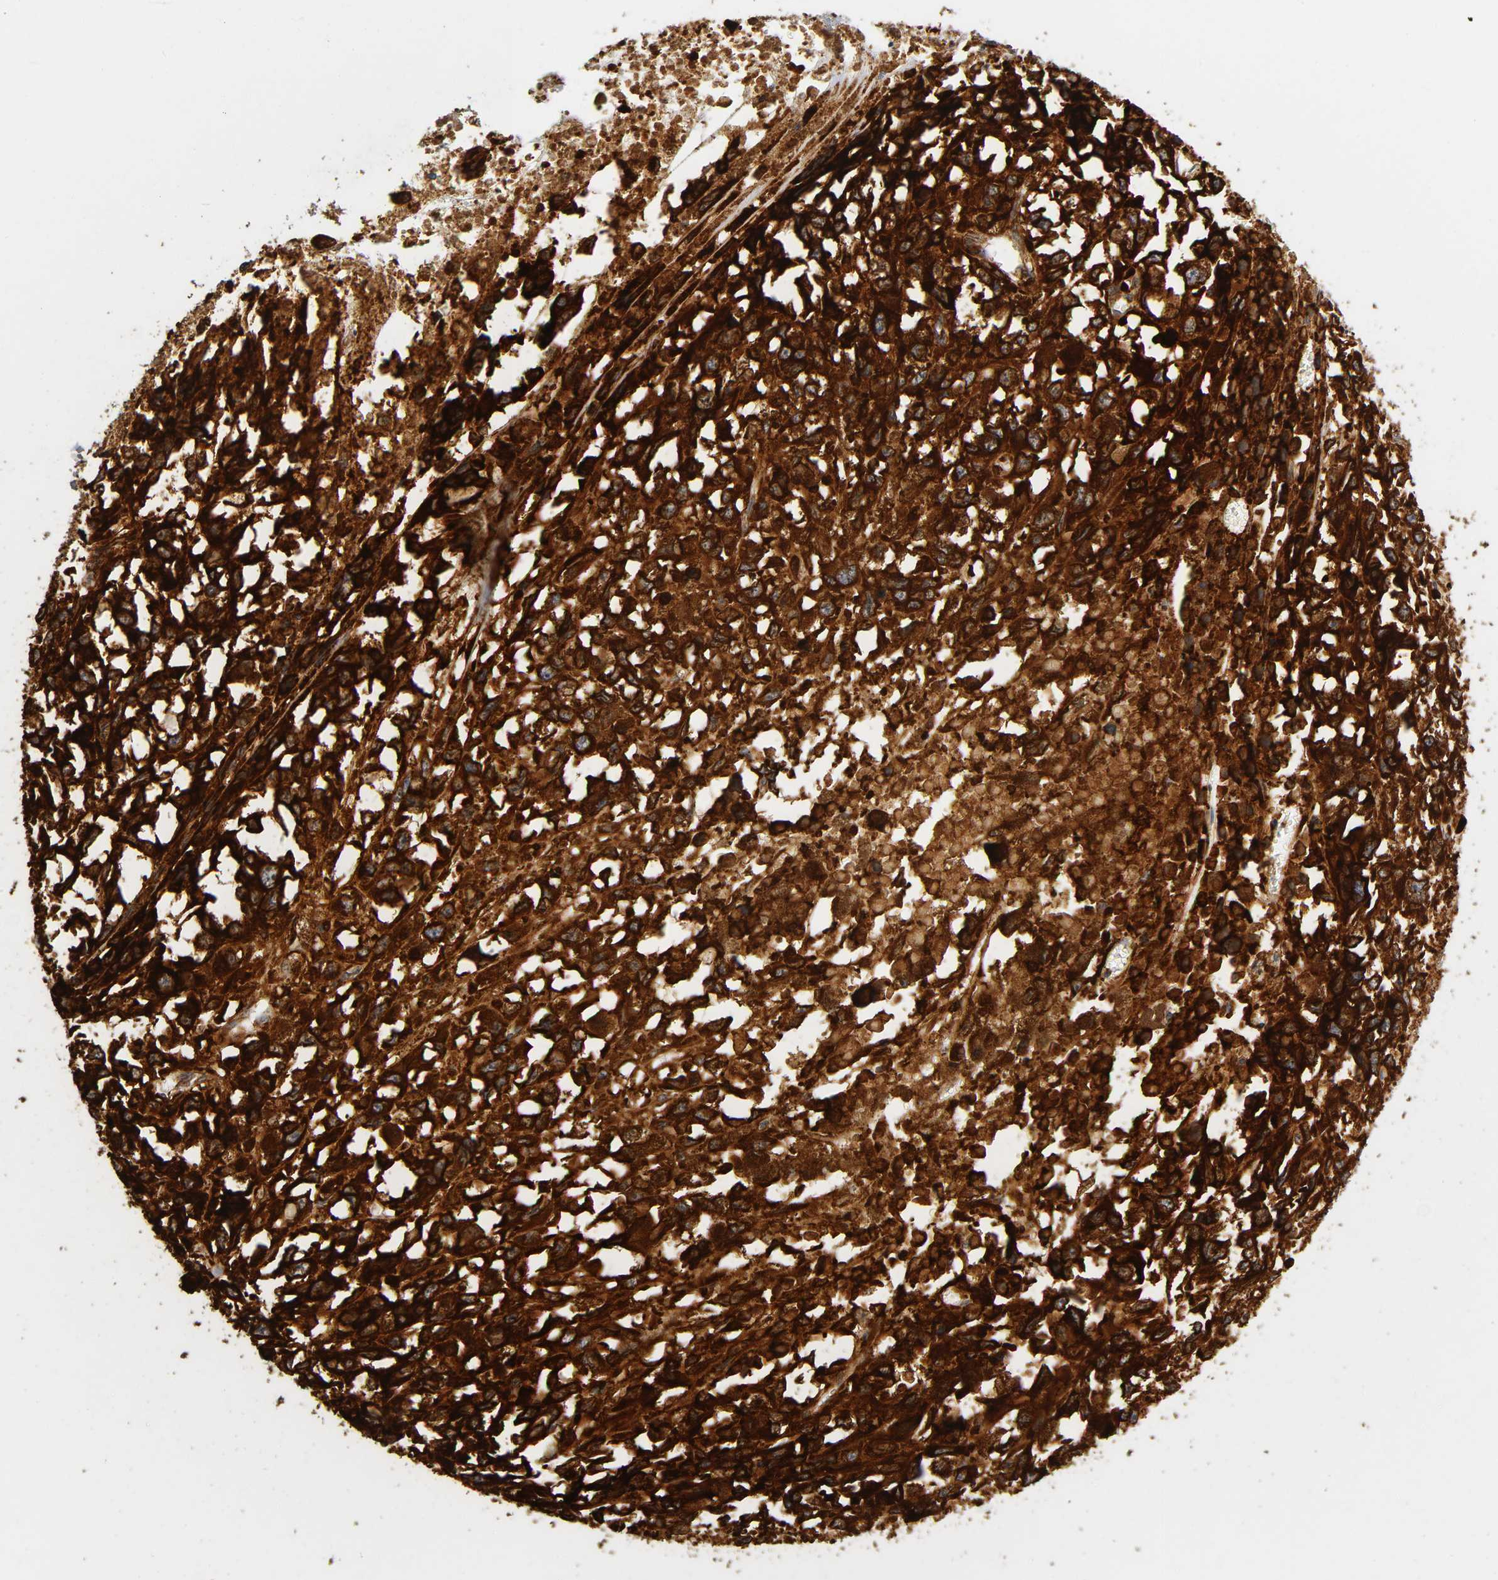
{"staining": {"intensity": "strong", "quantity": ">75%", "location": "cytoplasmic/membranous"}, "tissue": "melanoma", "cell_type": "Tumor cells", "image_type": "cancer", "snomed": [{"axis": "morphology", "description": "Malignant melanoma, Metastatic site"}, {"axis": "topography", "description": "Lymph node"}], "caption": "Immunohistochemical staining of melanoma demonstrates high levels of strong cytoplasmic/membranous protein expression in about >75% of tumor cells.", "gene": "SOS2", "patient": {"sex": "male", "age": 59}}